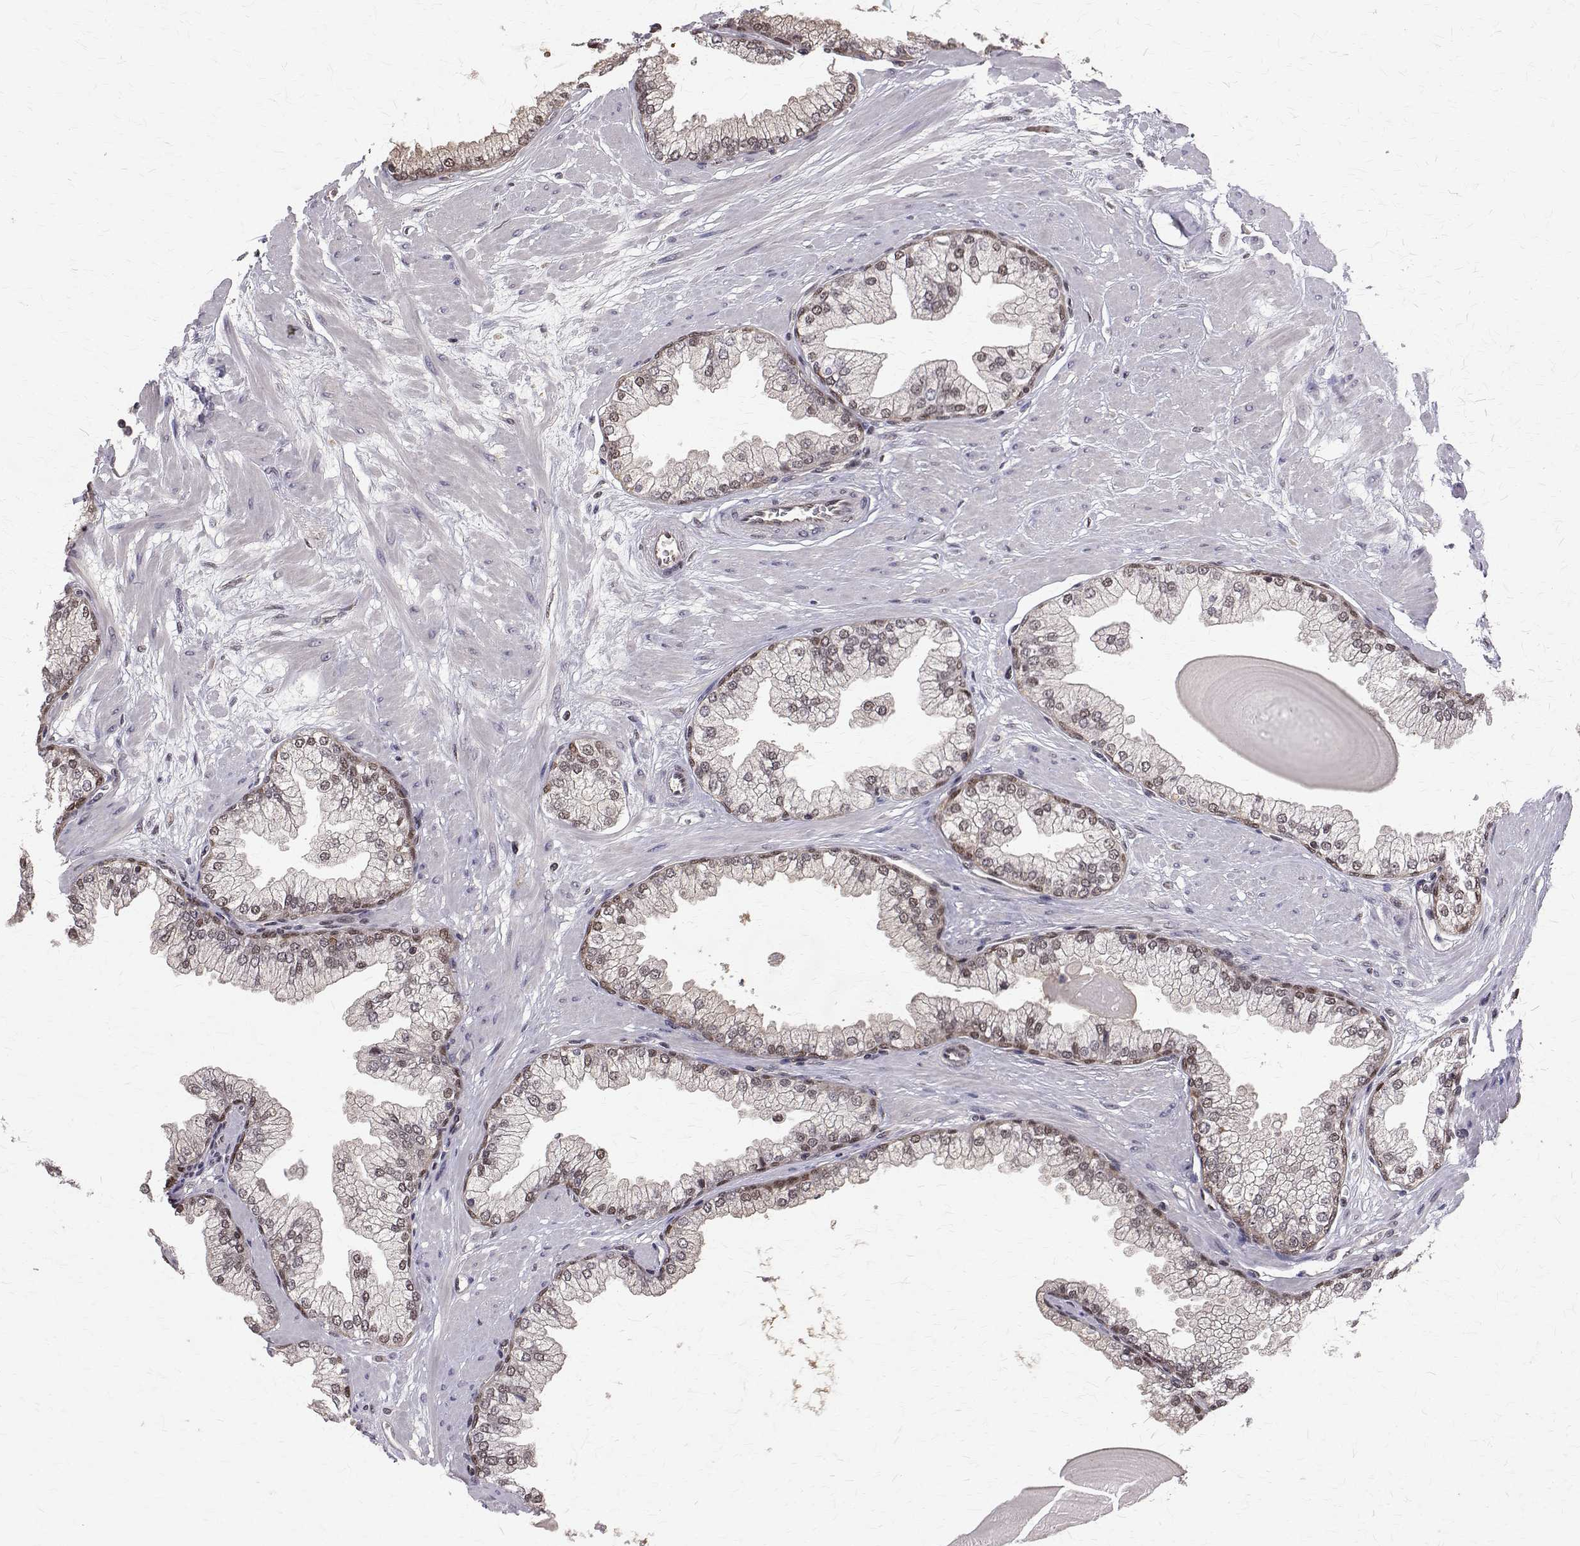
{"staining": {"intensity": "moderate", "quantity": ">75%", "location": "nuclear"}, "tissue": "prostate", "cell_type": "Glandular cells", "image_type": "normal", "snomed": [{"axis": "morphology", "description": "Normal tissue, NOS"}, {"axis": "topography", "description": "Prostate"}, {"axis": "topography", "description": "Peripheral nerve tissue"}], "caption": "Benign prostate was stained to show a protein in brown. There is medium levels of moderate nuclear expression in about >75% of glandular cells. (DAB = brown stain, brightfield microscopy at high magnification).", "gene": "NIF3L1", "patient": {"sex": "male", "age": 61}}